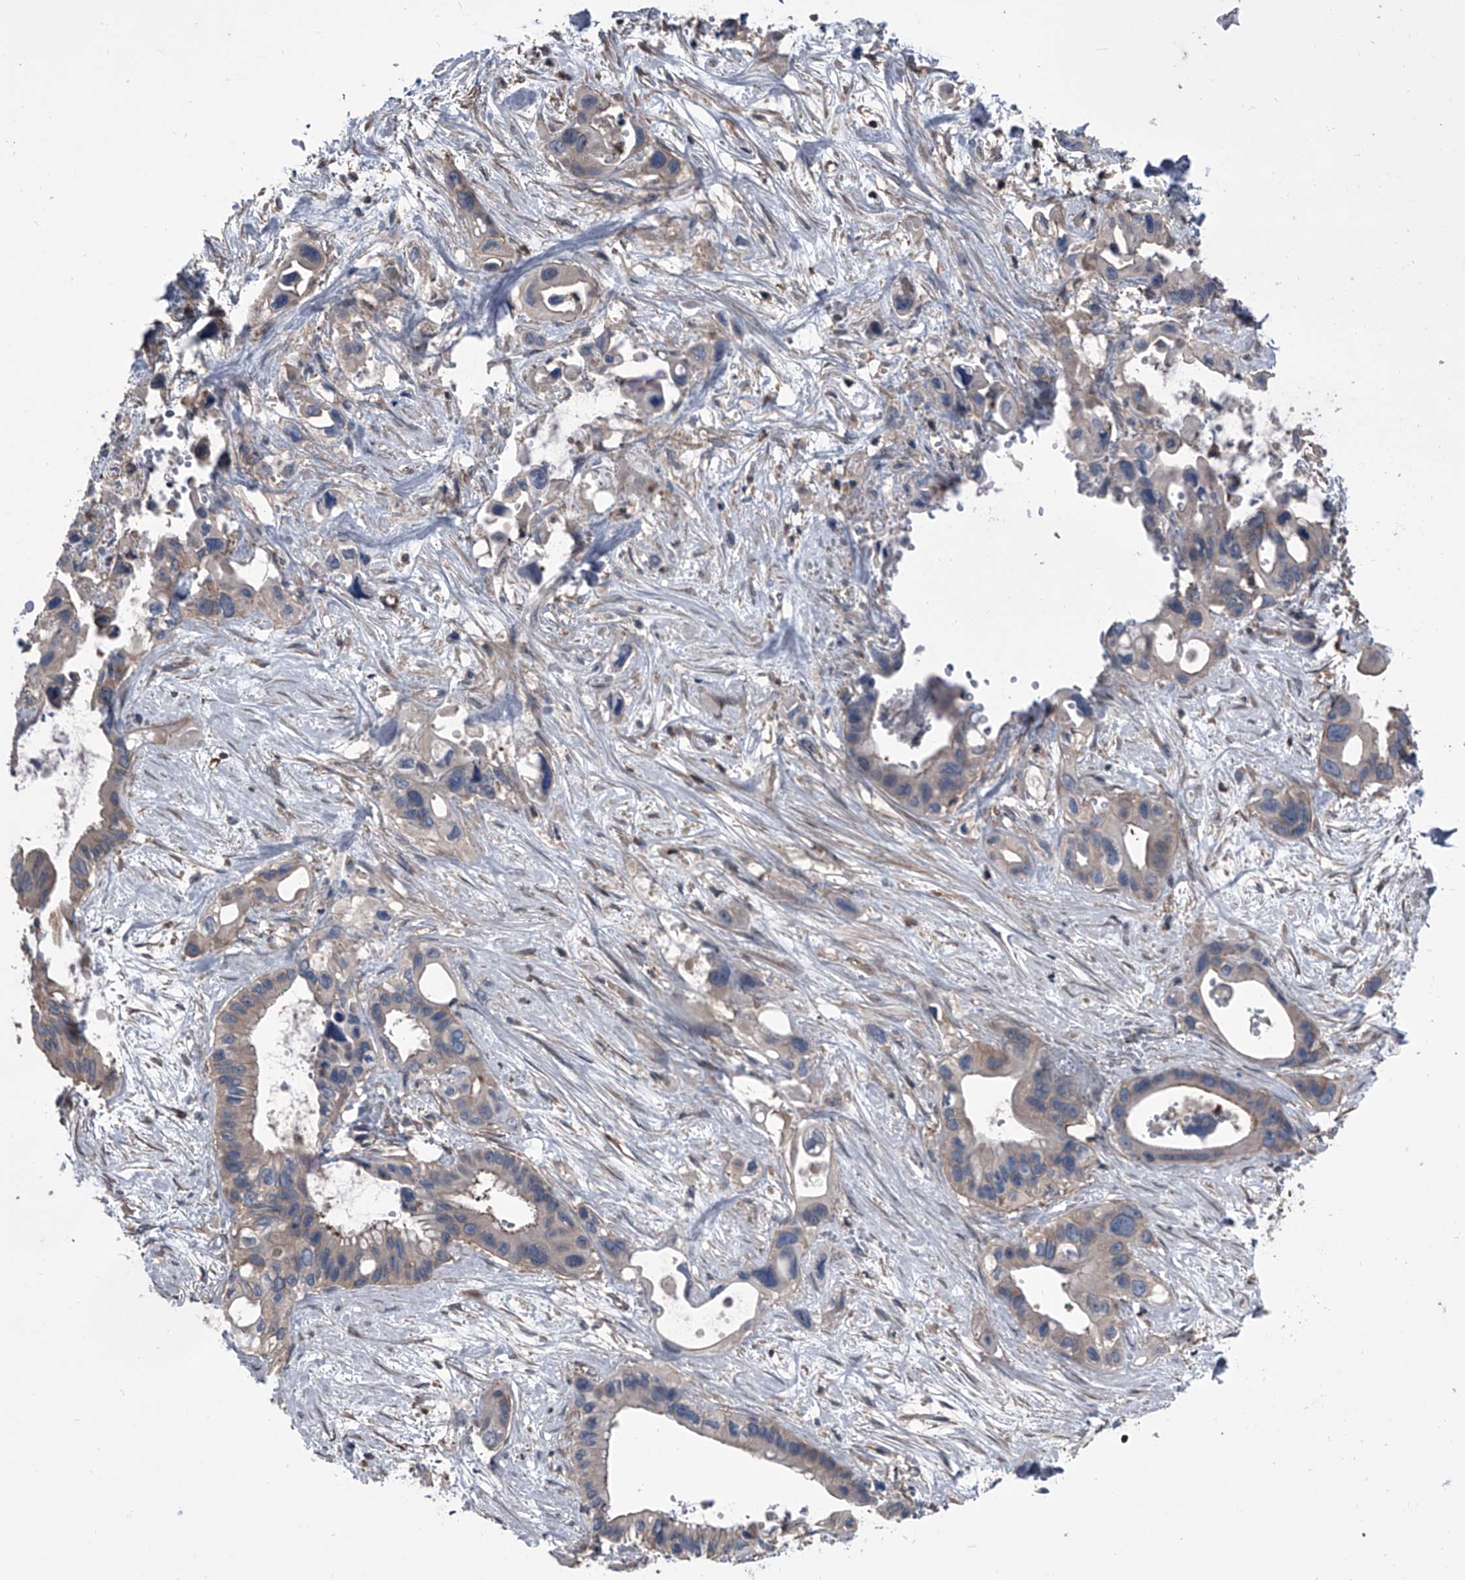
{"staining": {"intensity": "weak", "quantity": "<25%", "location": "cytoplasmic/membranous"}, "tissue": "pancreatic cancer", "cell_type": "Tumor cells", "image_type": "cancer", "snomed": [{"axis": "morphology", "description": "Adenocarcinoma, NOS"}, {"axis": "topography", "description": "Pancreas"}], "caption": "Histopathology image shows no protein positivity in tumor cells of pancreatic adenocarcinoma tissue.", "gene": "PIP5K1A", "patient": {"sex": "male", "age": 66}}